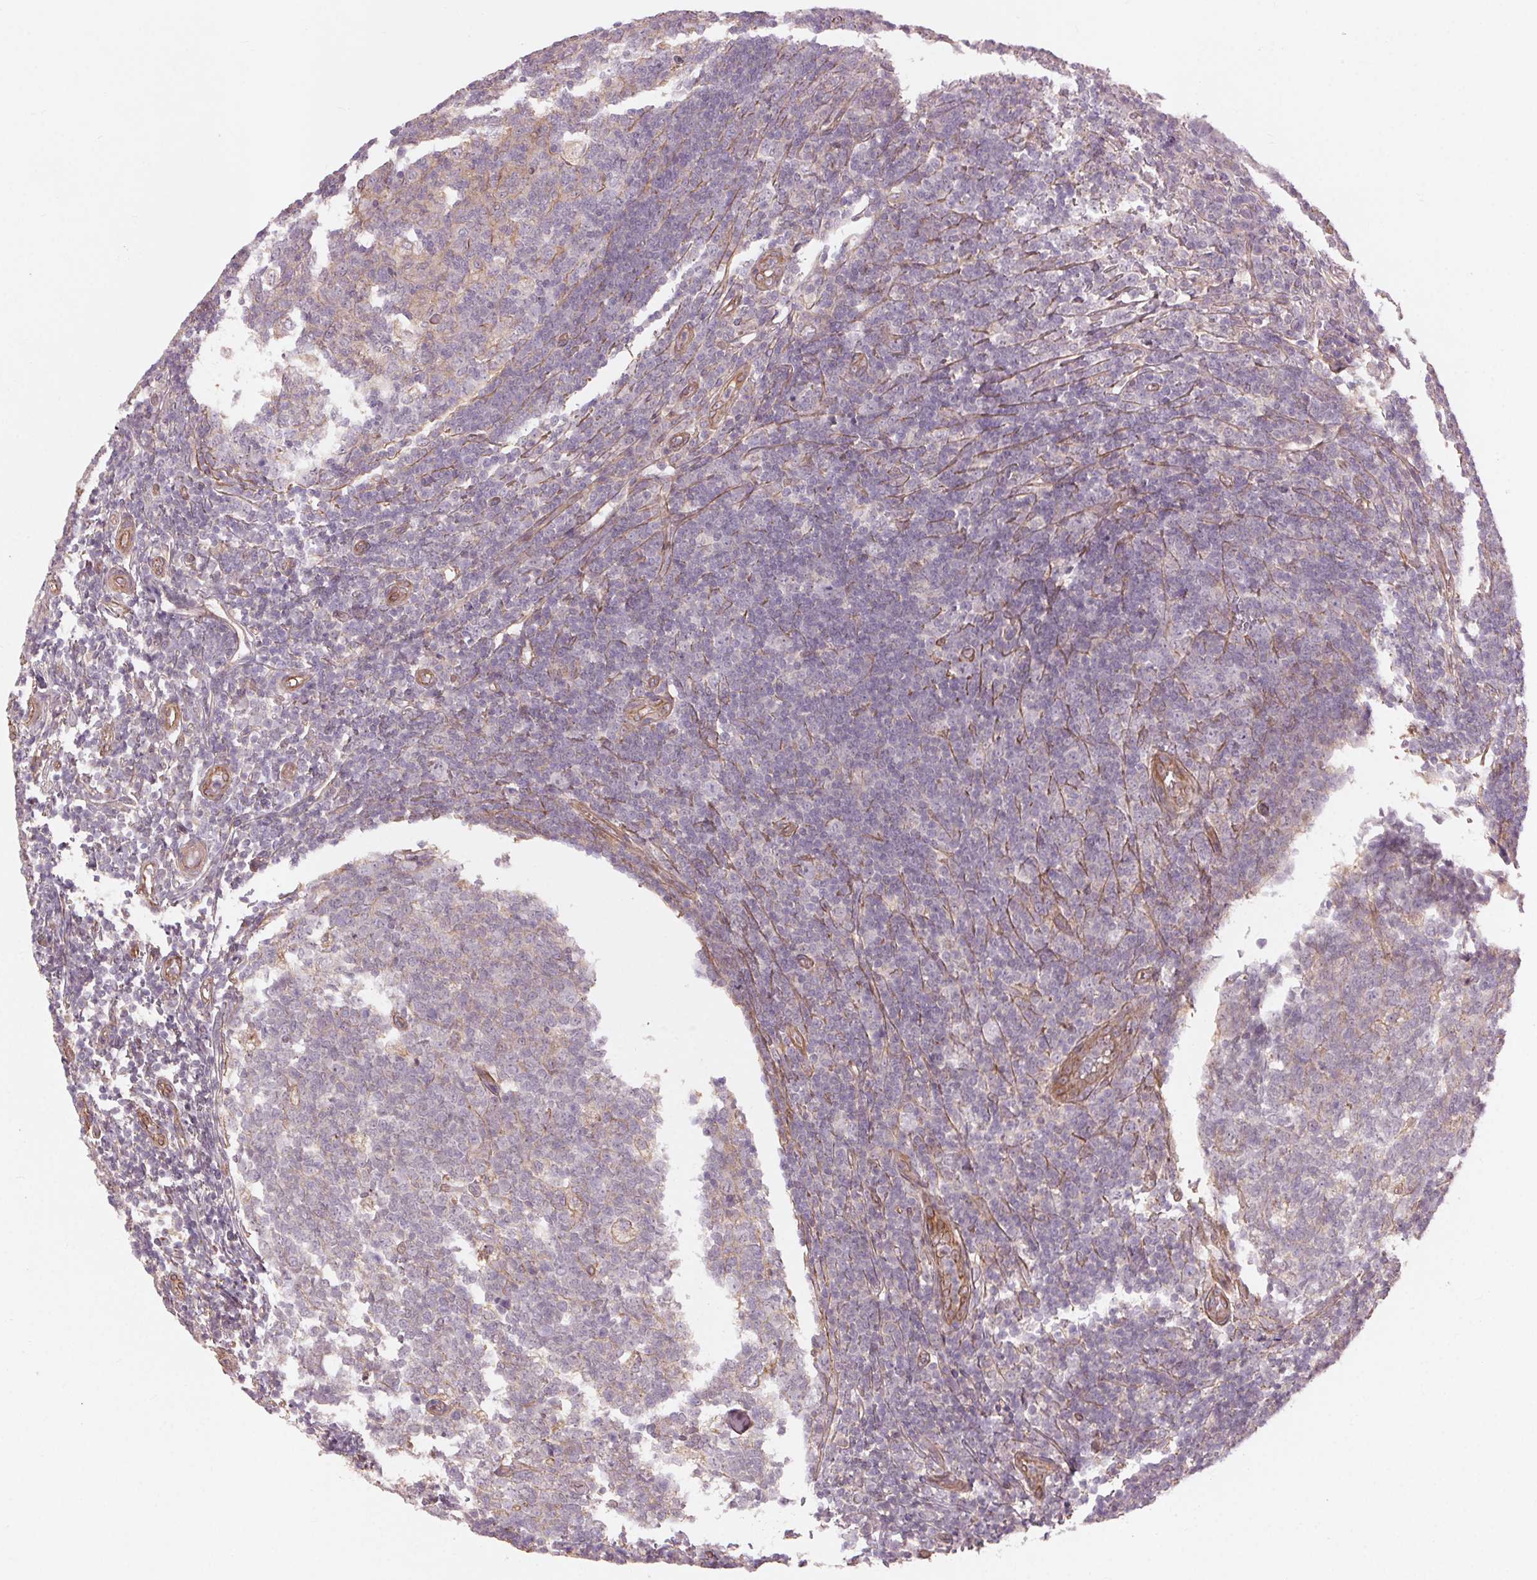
{"staining": {"intensity": "weak", "quantity": "<25%", "location": "cytoplasmic/membranous"}, "tissue": "appendix", "cell_type": "Glandular cells", "image_type": "normal", "snomed": [{"axis": "morphology", "description": "Normal tissue, NOS"}, {"axis": "topography", "description": "Appendix"}], "caption": "IHC image of unremarkable appendix: human appendix stained with DAB (3,3'-diaminobenzidine) reveals no significant protein positivity in glandular cells. (Stains: DAB (3,3'-diaminobenzidine) IHC with hematoxylin counter stain, Microscopy: brightfield microscopy at high magnification).", "gene": "CCSER1", "patient": {"sex": "male", "age": 18}}